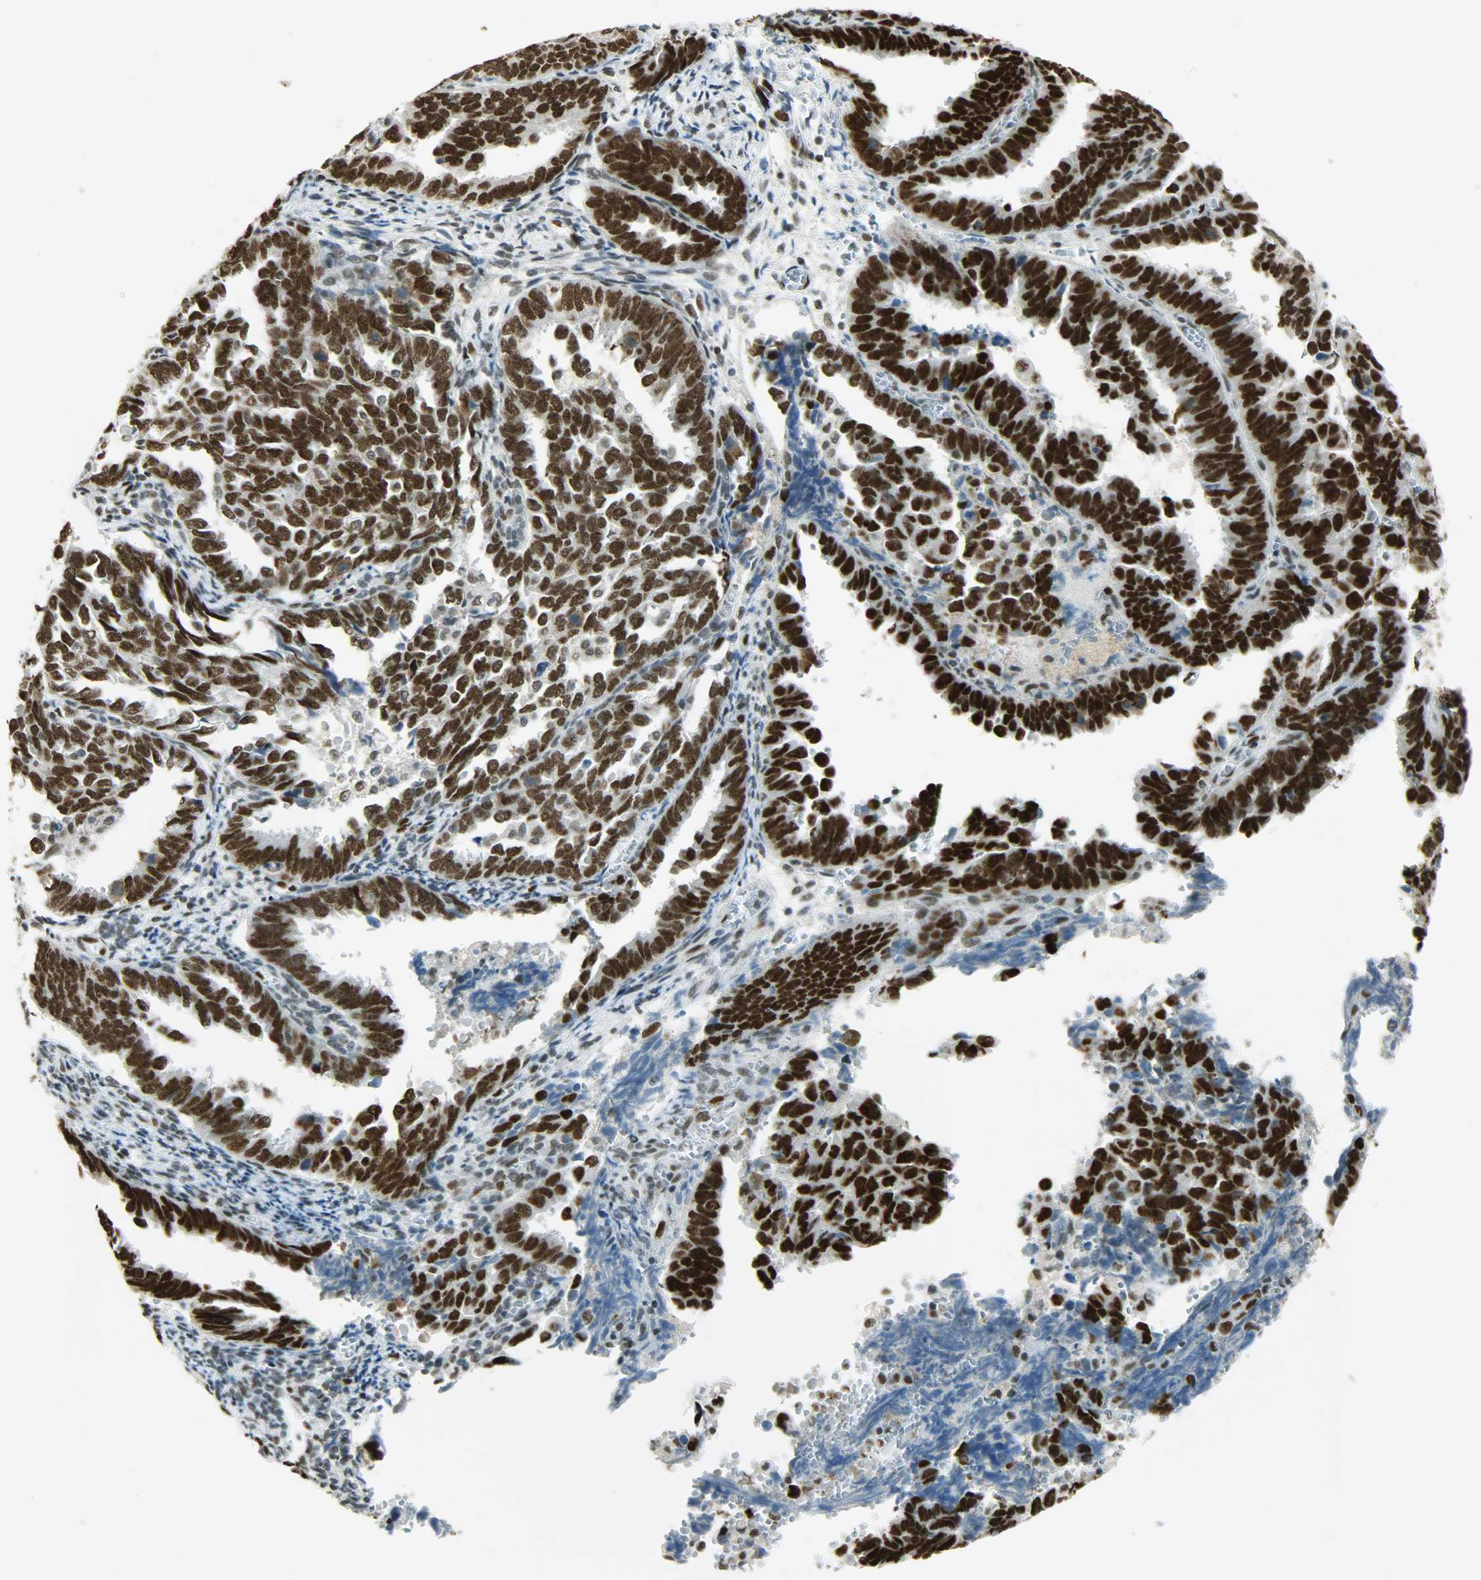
{"staining": {"intensity": "strong", "quantity": ">75%", "location": "nuclear"}, "tissue": "endometrial cancer", "cell_type": "Tumor cells", "image_type": "cancer", "snomed": [{"axis": "morphology", "description": "Adenocarcinoma, NOS"}, {"axis": "topography", "description": "Endometrium"}], "caption": "This micrograph displays adenocarcinoma (endometrial) stained with immunohistochemistry to label a protein in brown. The nuclear of tumor cells show strong positivity for the protein. Nuclei are counter-stained blue.", "gene": "MYEF2", "patient": {"sex": "female", "age": 75}}